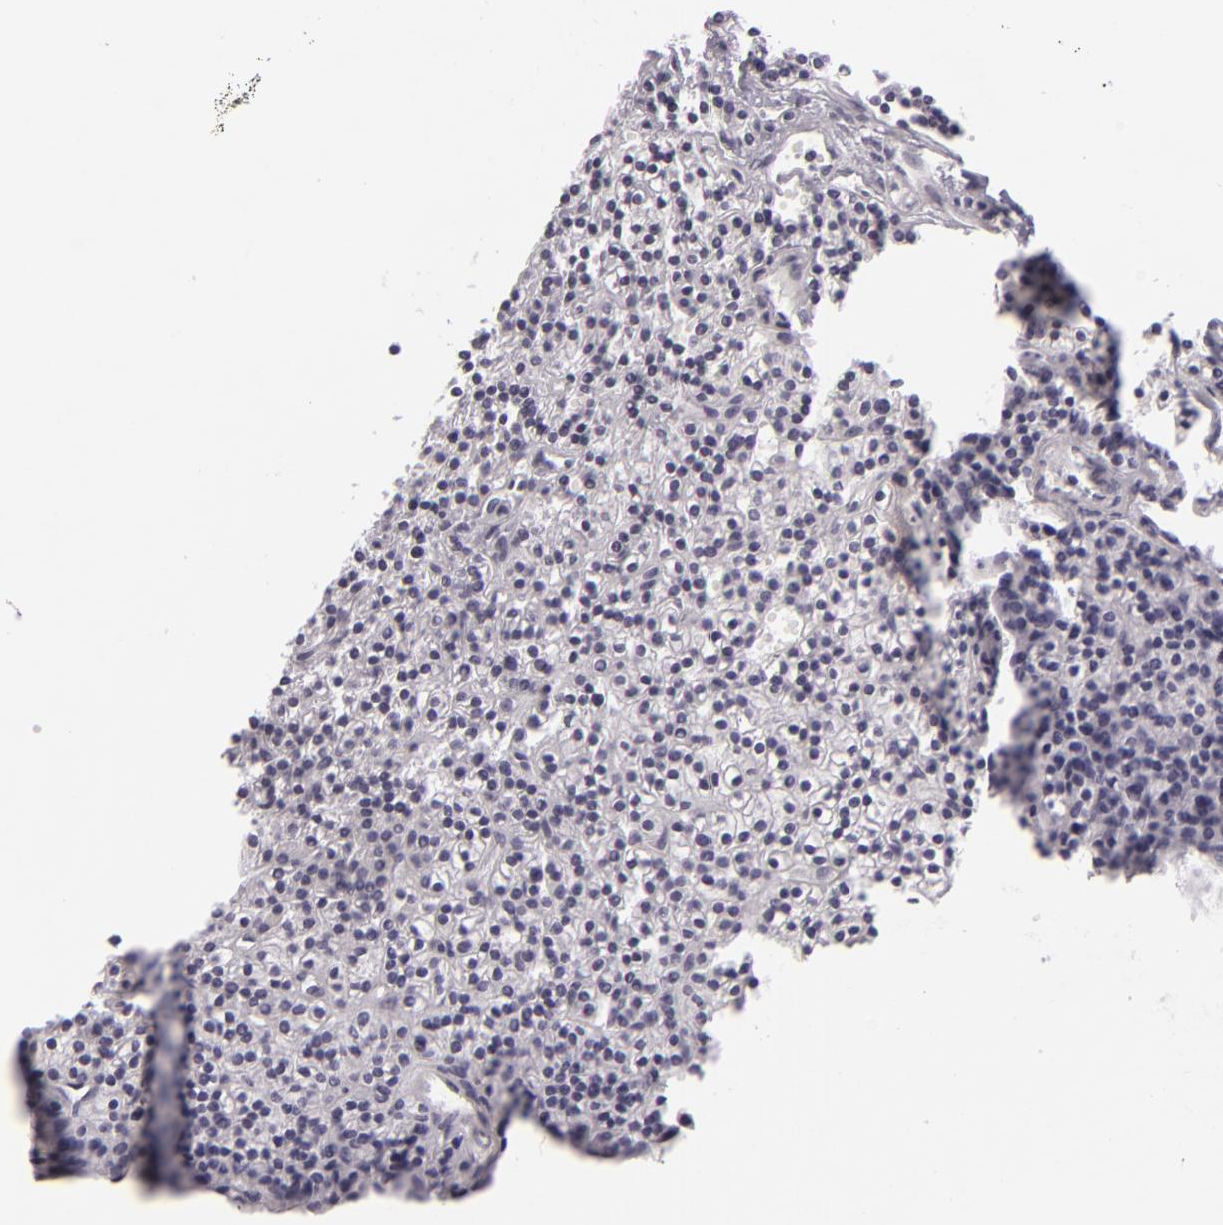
{"staining": {"intensity": "negative", "quantity": "none", "location": "none"}, "tissue": "parathyroid gland", "cell_type": "Glandular cells", "image_type": "normal", "snomed": [{"axis": "morphology", "description": "Normal tissue, NOS"}, {"axis": "topography", "description": "Parathyroid gland"}], "caption": "Immunohistochemistry (IHC) micrograph of normal parathyroid gland: human parathyroid gland stained with DAB exhibits no significant protein expression in glandular cells. (IHC, brightfield microscopy, high magnification).", "gene": "KCNAB2", "patient": {"sex": "female", "age": 45}}